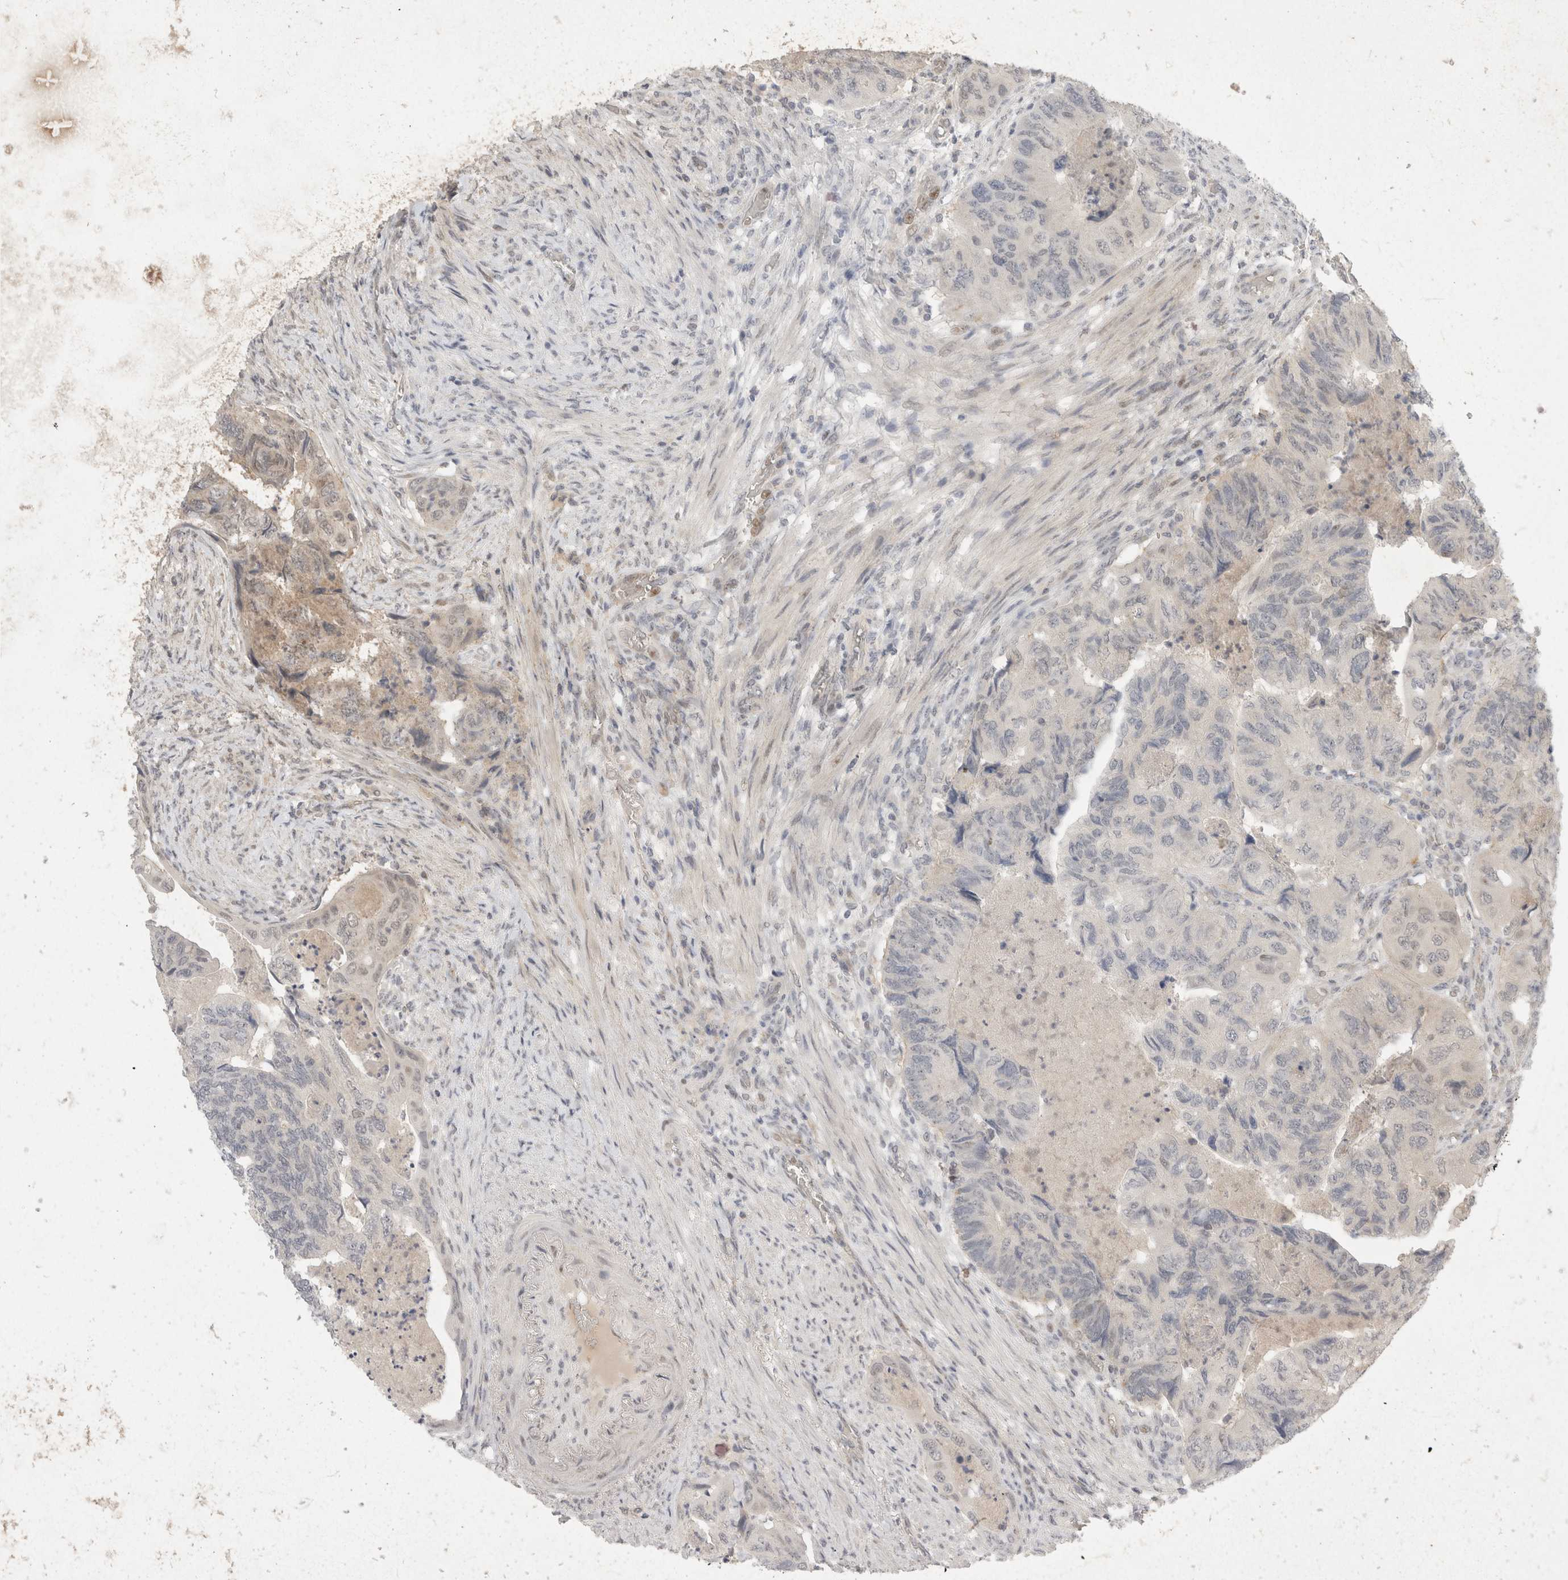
{"staining": {"intensity": "negative", "quantity": "none", "location": "none"}, "tissue": "colorectal cancer", "cell_type": "Tumor cells", "image_type": "cancer", "snomed": [{"axis": "morphology", "description": "Adenocarcinoma, NOS"}, {"axis": "topography", "description": "Rectum"}], "caption": "Immunohistochemistry micrograph of neoplastic tissue: human colorectal adenocarcinoma stained with DAB displays no significant protein staining in tumor cells. (DAB immunohistochemistry (IHC) visualized using brightfield microscopy, high magnification).", "gene": "TOM1L2", "patient": {"sex": "male", "age": 63}}